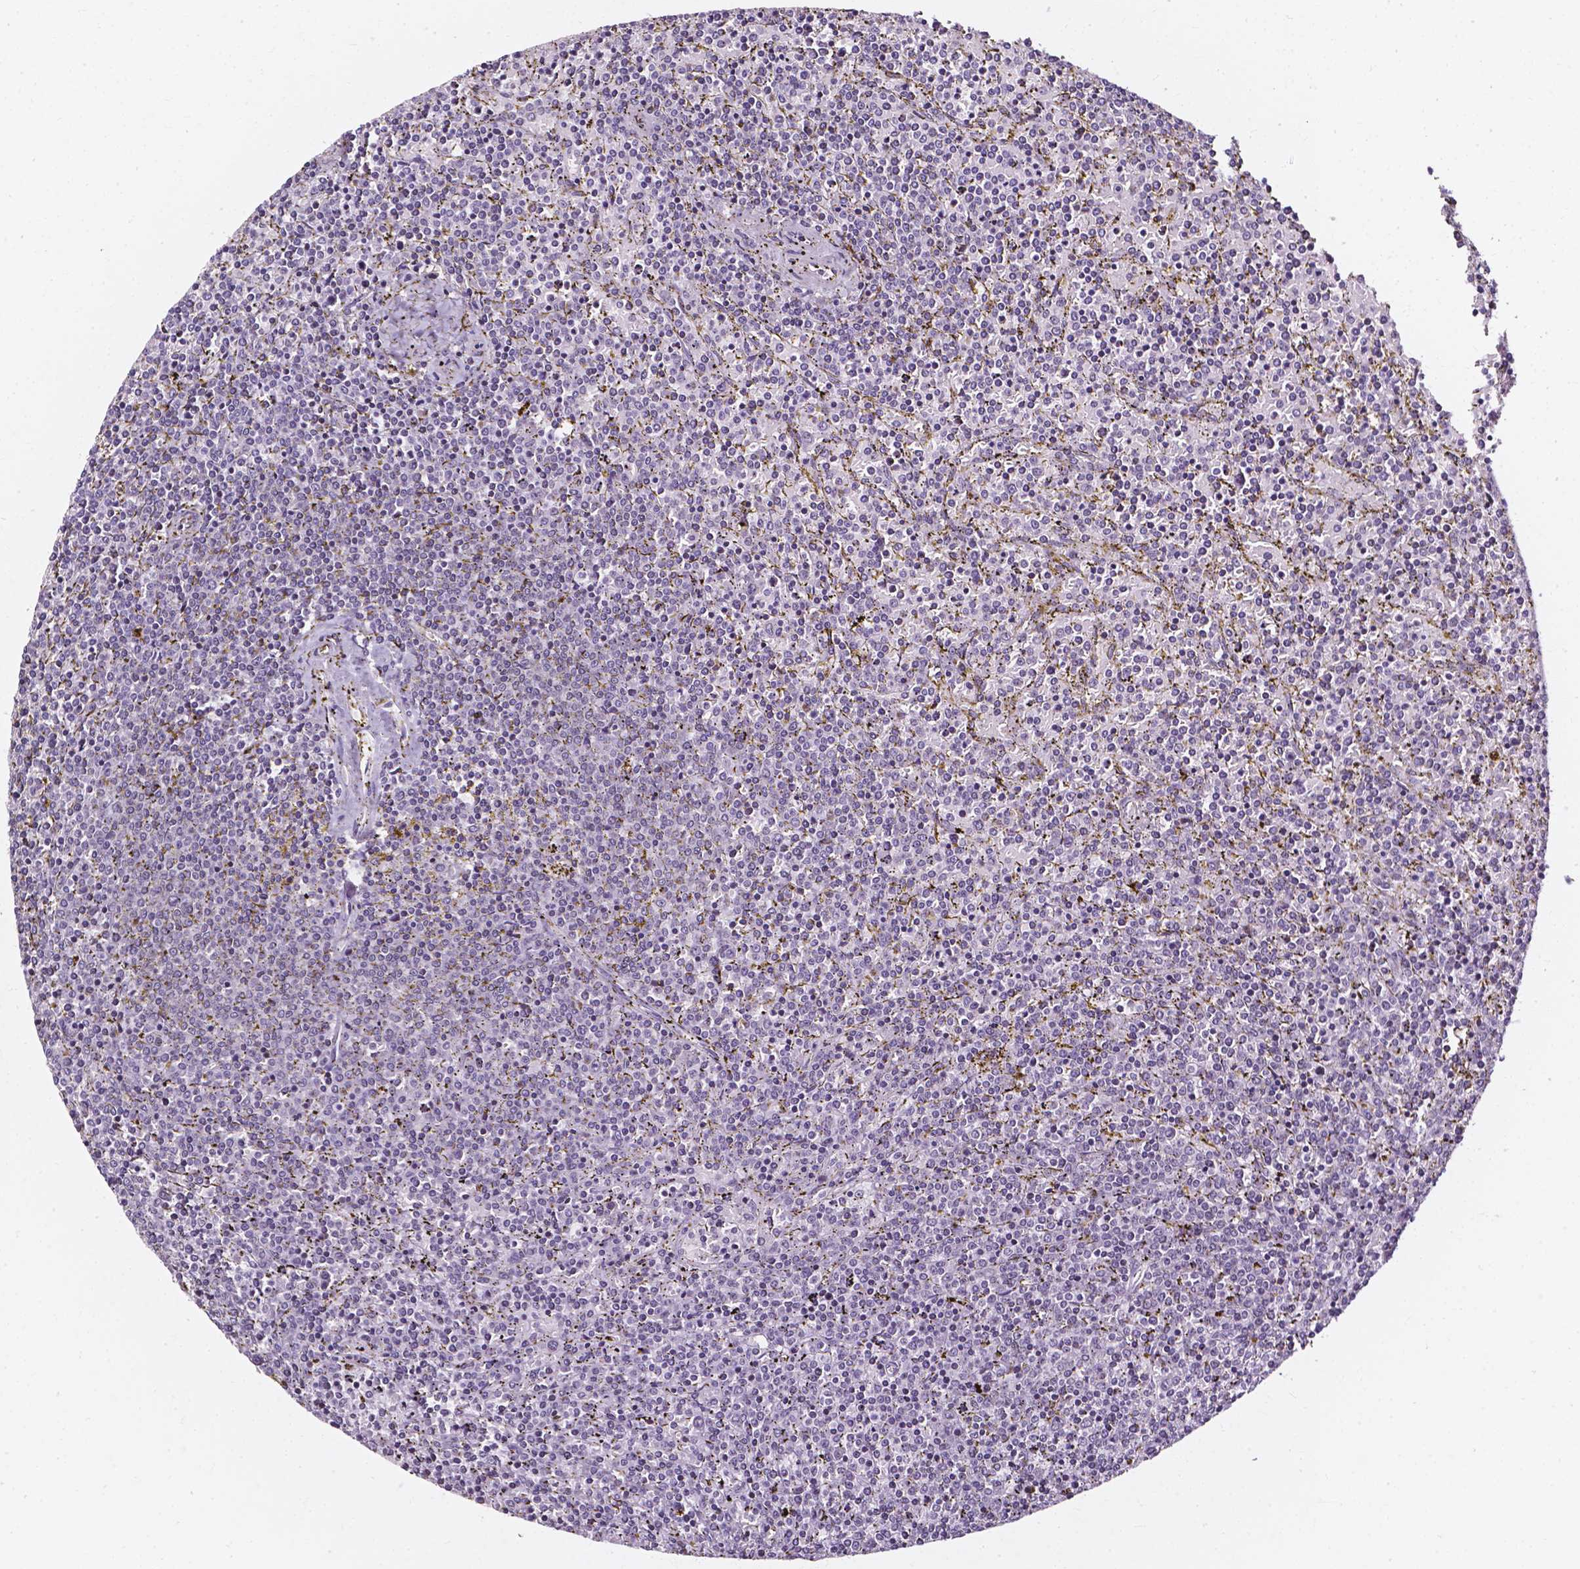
{"staining": {"intensity": "negative", "quantity": "none", "location": "none"}, "tissue": "lymphoma", "cell_type": "Tumor cells", "image_type": "cancer", "snomed": [{"axis": "morphology", "description": "Malignant lymphoma, non-Hodgkin's type, Low grade"}, {"axis": "topography", "description": "Spleen"}], "caption": "Histopathology image shows no significant protein expression in tumor cells of malignant lymphoma, non-Hodgkin's type (low-grade).", "gene": "AKR1B10", "patient": {"sex": "female", "age": 77}}